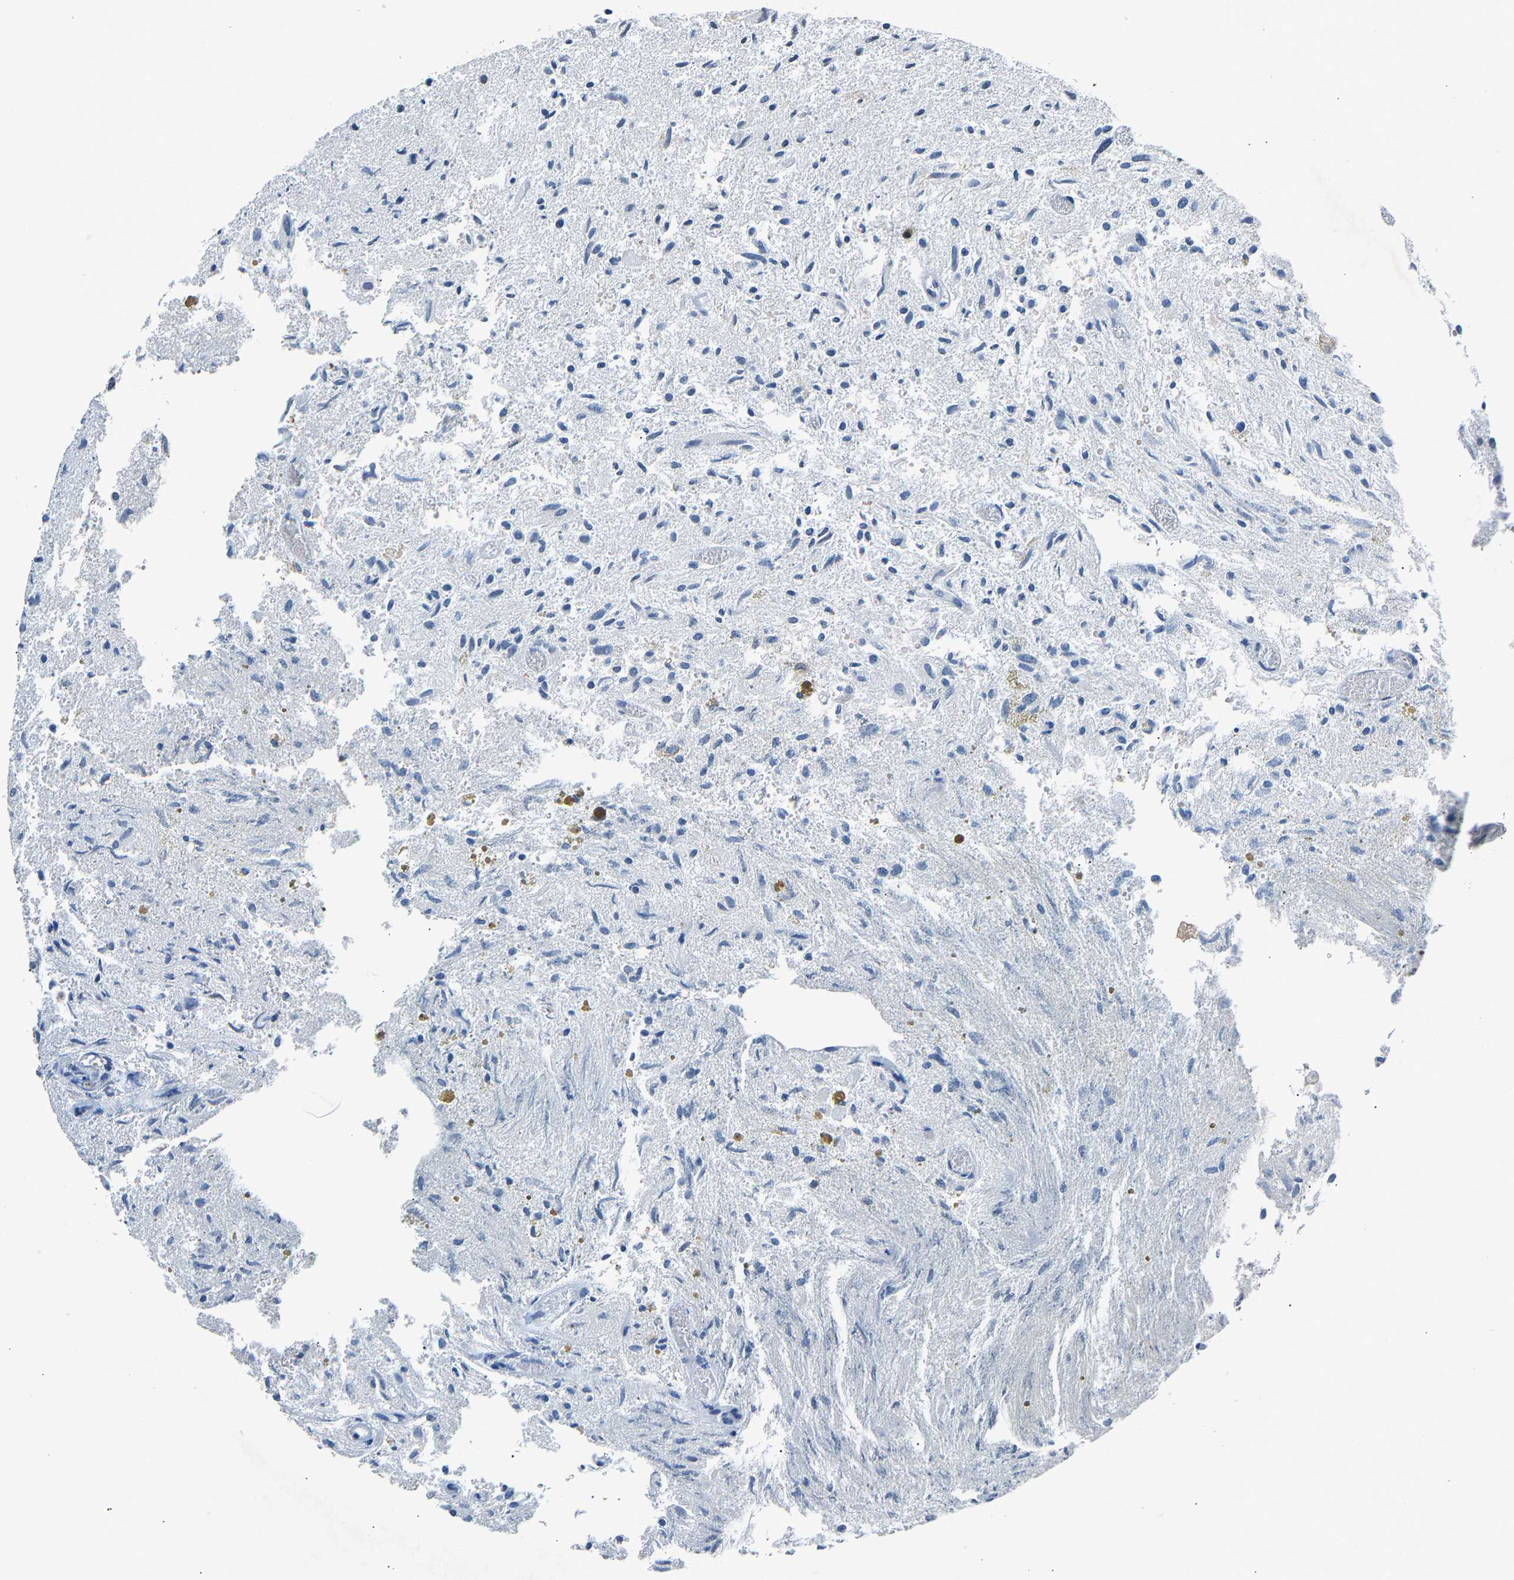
{"staining": {"intensity": "negative", "quantity": "none", "location": "none"}, "tissue": "glioma", "cell_type": "Tumor cells", "image_type": "cancer", "snomed": [{"axis": "morphology", "description": "Glioma, malignant, High grade"}, {"axis": "topography", "description": "Brain"}], "caption": "This is a histopathology image of immunohistochemistry (IHC) staining of malignant glioma (high-grade), which shows no expression in tumor cells.", "gene": "ABCC9", "patient": {"sex": "female", "age": 59}}